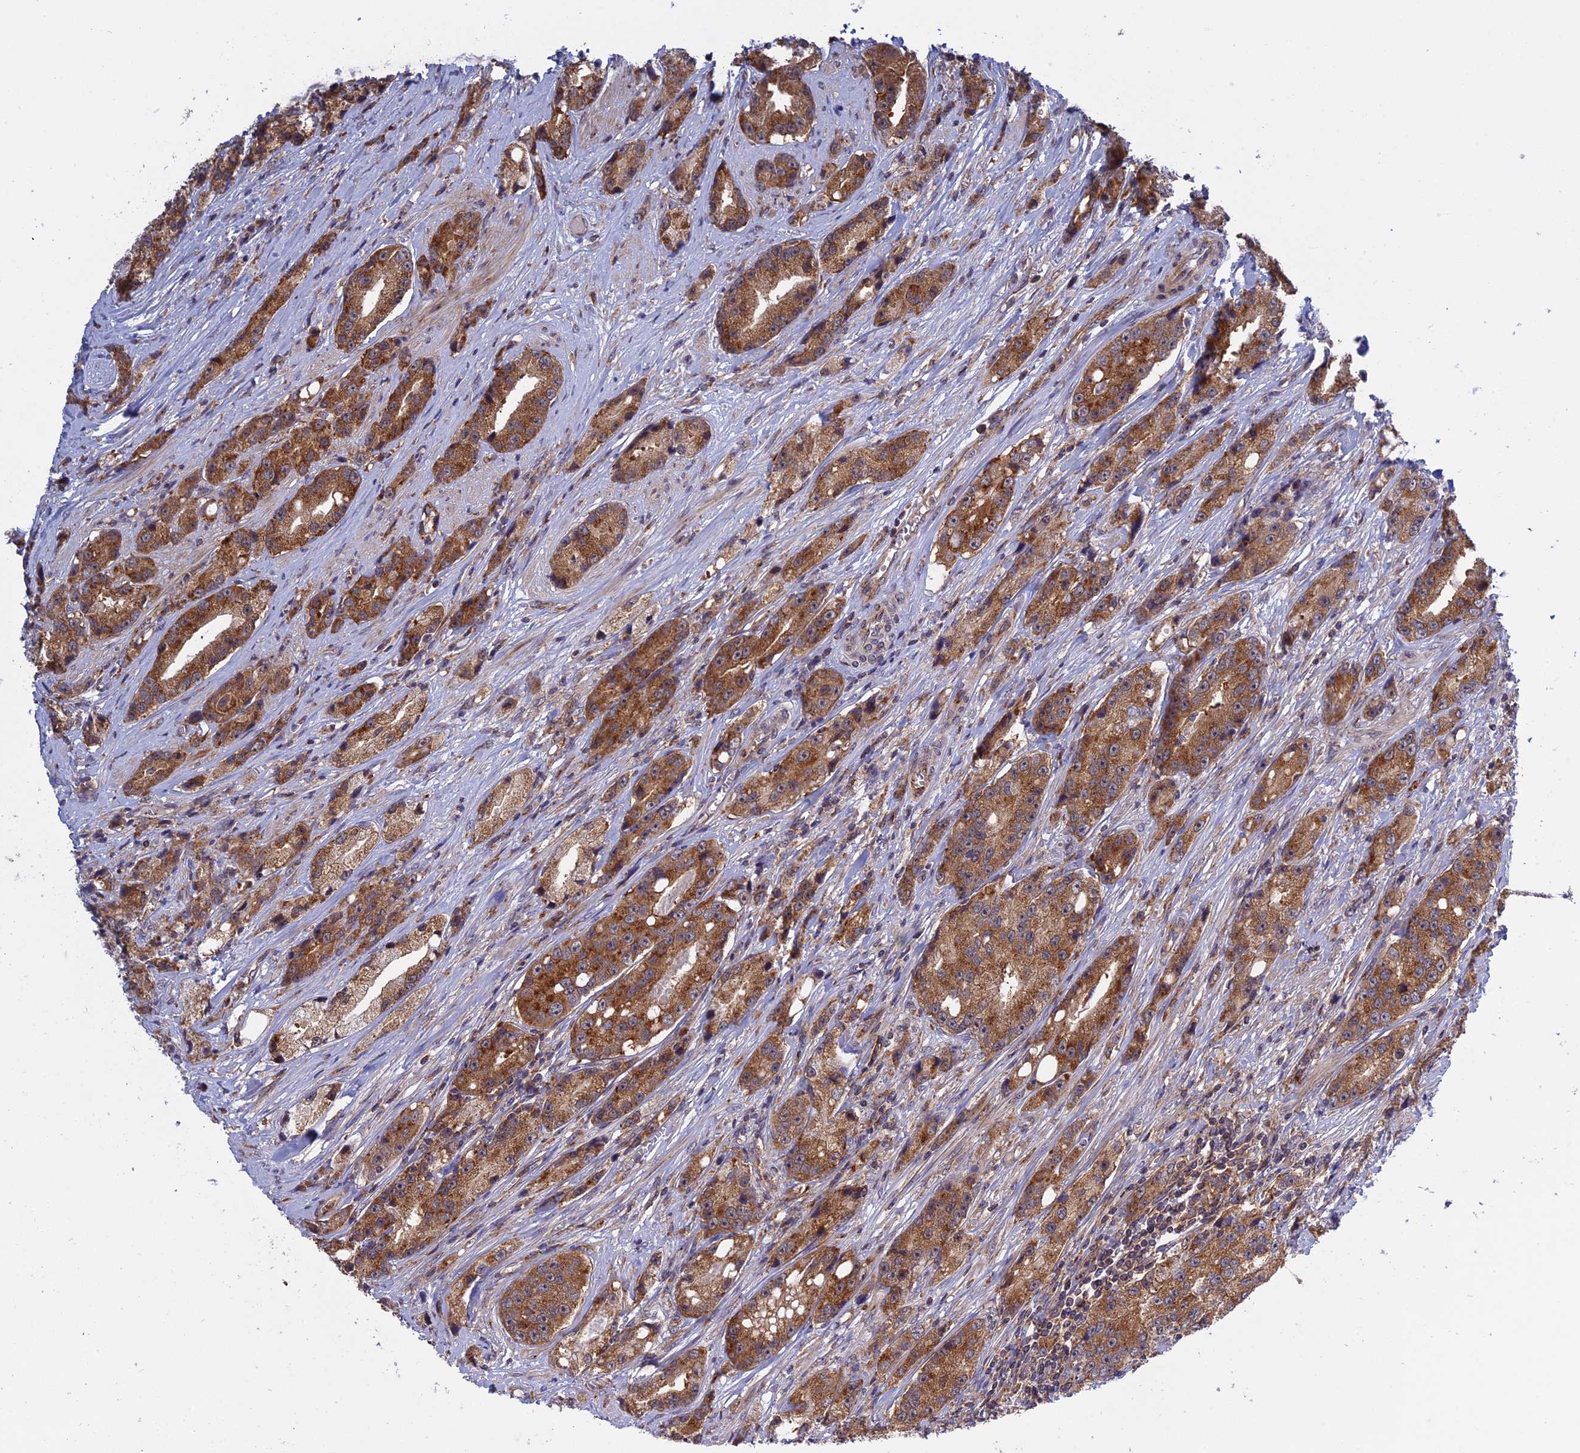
{"staining": {"intensity": "moderate", "quantity": ">75%", "location": "cytoplasmic/membranous"}, "tissue": "prostate cancer", "cell_type": "Tumor cells", "image_type": "cancer", "snomed": [{"axis": "morphology", "description": "Adenocarcinoma, High grade"}, {"axis": "topography", "description": "Prostate"}], "caption": "Human prostate cancer (high-grade adenocarcinoma) stained with a protein marker exhibits moderate staining in tumor cells.", "gene": "CLINT1", "patient": {"sex": "male", "age": 74}}